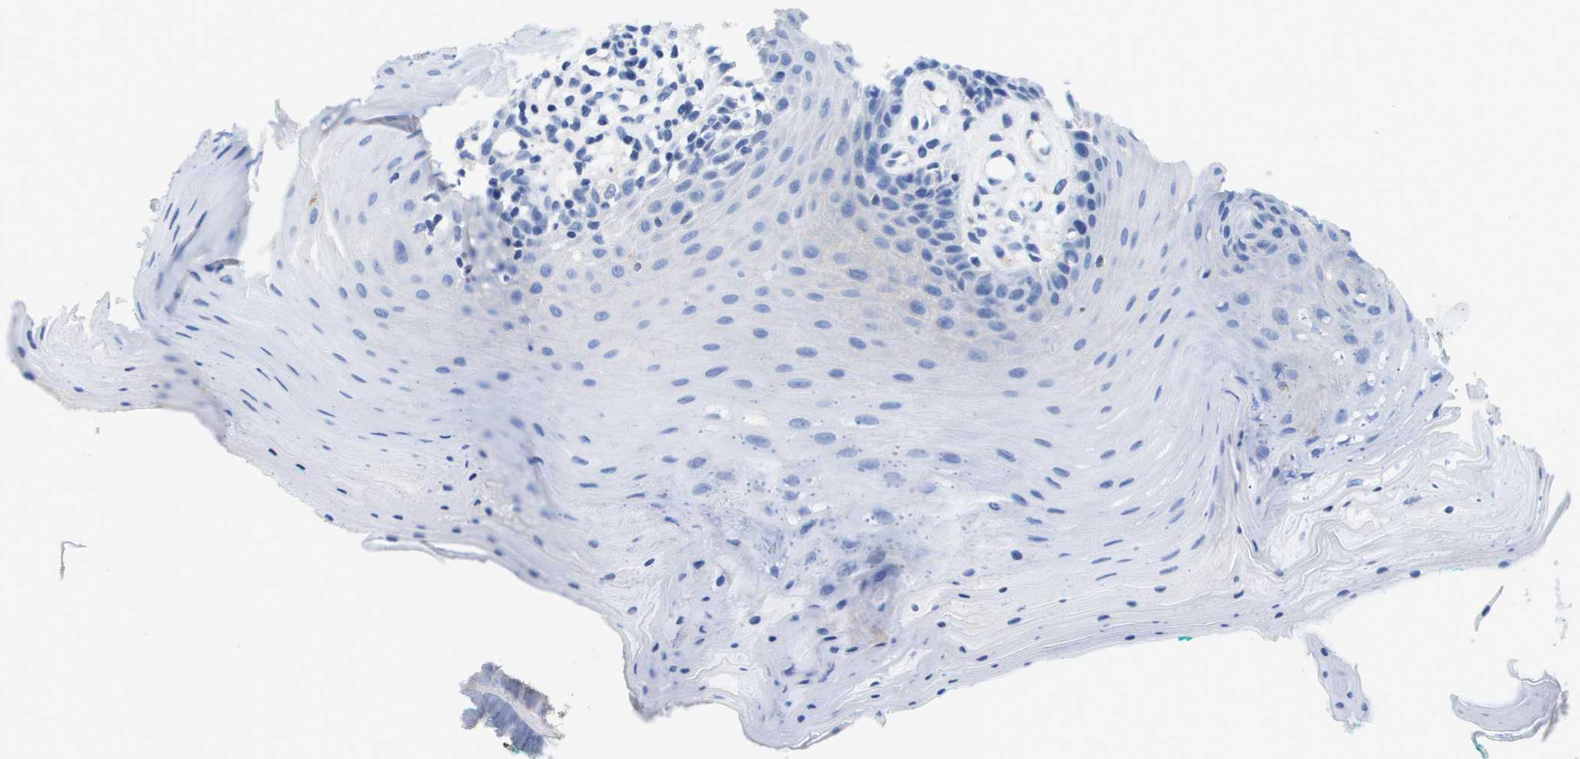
{"staining": {"intensity": "negative", "quantity": "none", "location": "none"}, "tissue": "oral mucosa", "cell_type": "Squamous epithelial cells", "image_type": "normal", "snomed": [{"axis": "morphology", "description": "Normal tissue, NOS"}, {"axis": "topography", "description": "Oral tissue"}], "caption": "Immunohistochemistry photomicrograph of normal oral mucosa stained for a protein (brown), which reveals no staining in squamous epithelial cells.", "gene": "APOA1", "patient": {"sex": "male", "age": 66}}